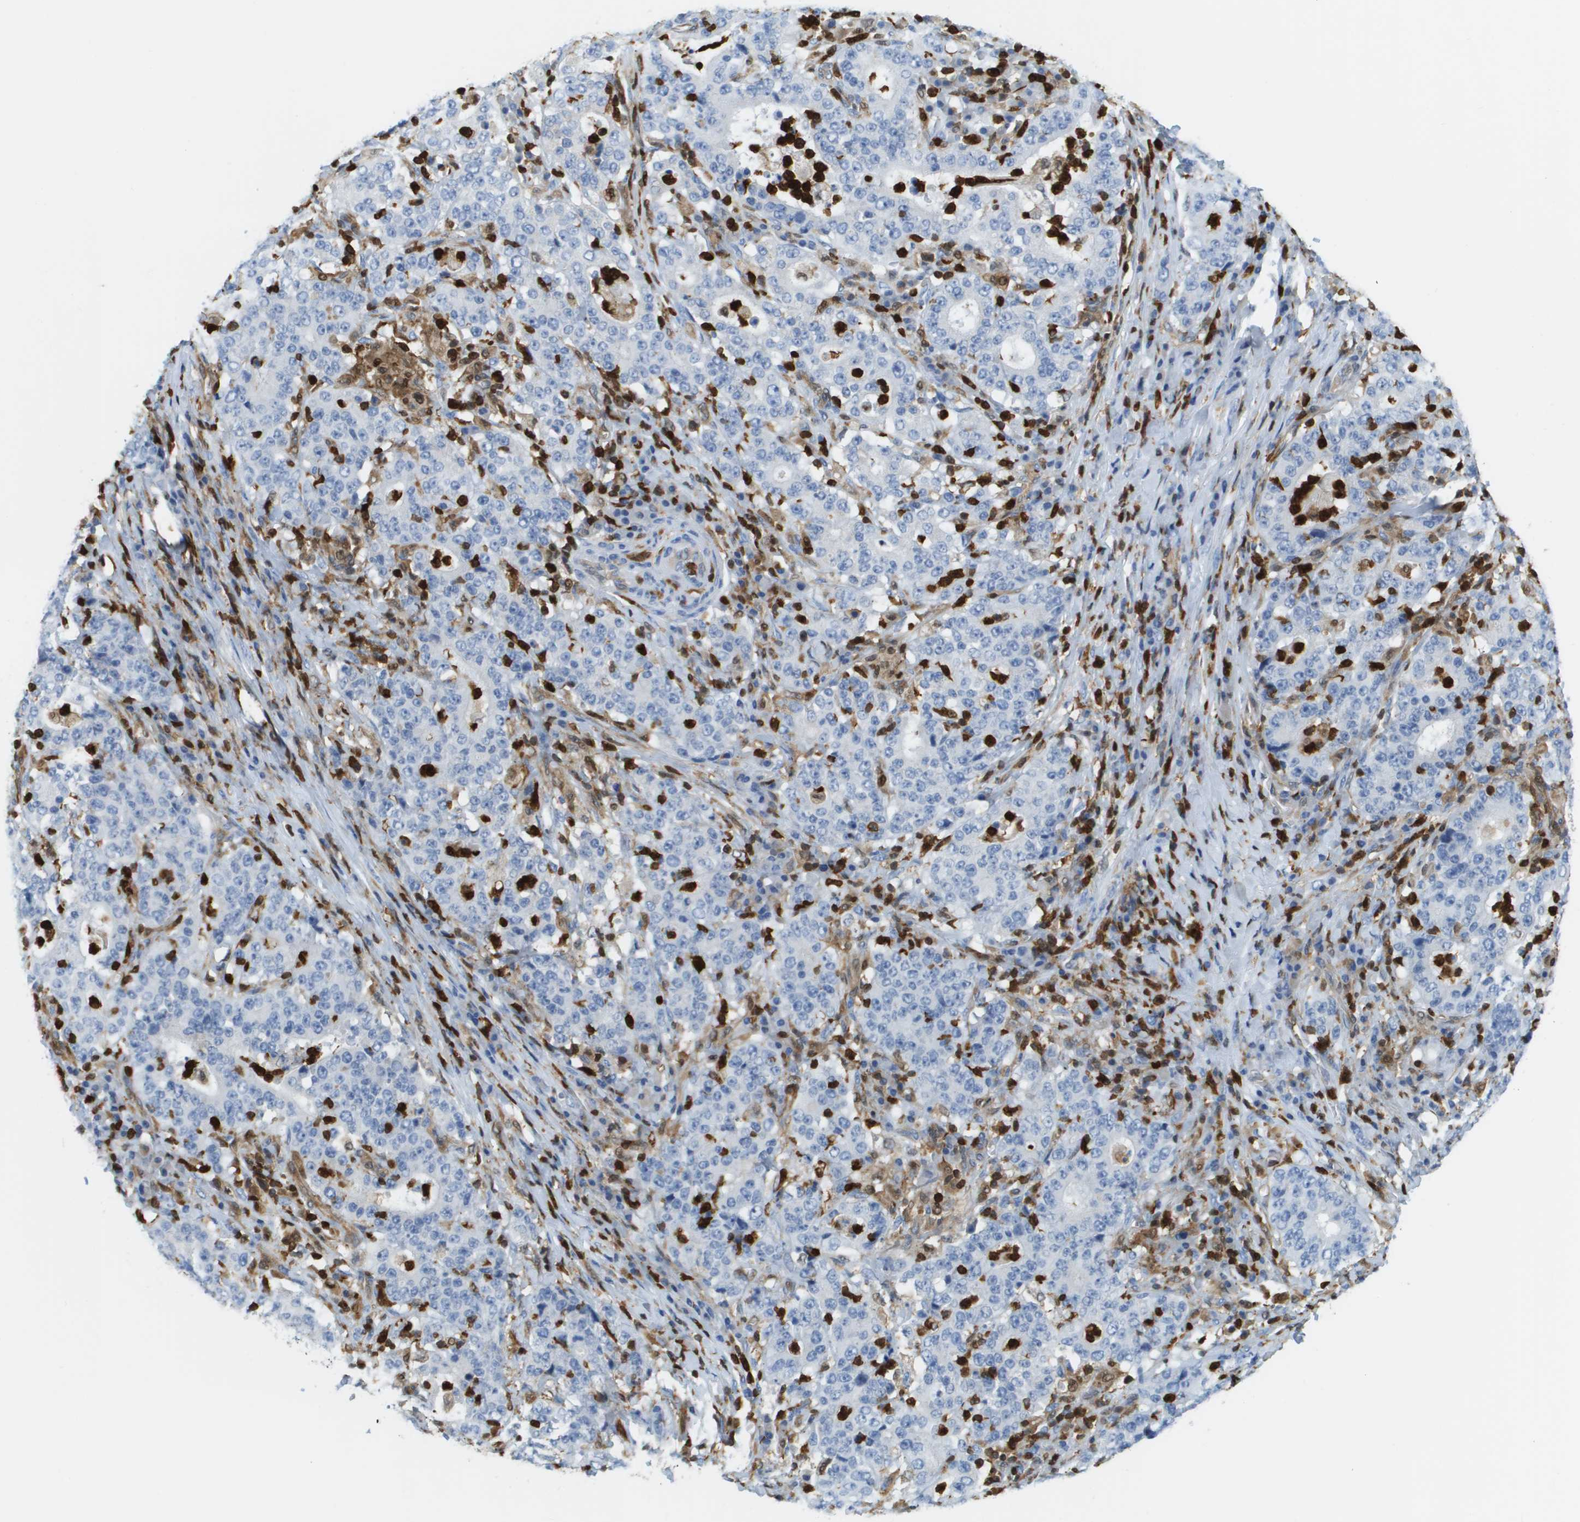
{"staining": {"intensity": "negative", "quantity": "none", "location": "none"}, "tissue": "stomach cancer", "cell_type": "Tumor cells", "image_type": "cancer", "snomed": [{"axis": "morphology", "description": "Normal tissue, NOS"}, {"axis": "morphology", "description": "Adenocarcinoma, NOS"}, {"axis": "topography", "description": "Stomach, upper"}, {"axis": "topography", "description": "Stomach"}], "caption": "Human stomach adenocarcinoma stained for a protein using IHC reveals no expression in tumor cells.", "gene": "DOCK5", "patient": {"sex": "male", "age": 59}}